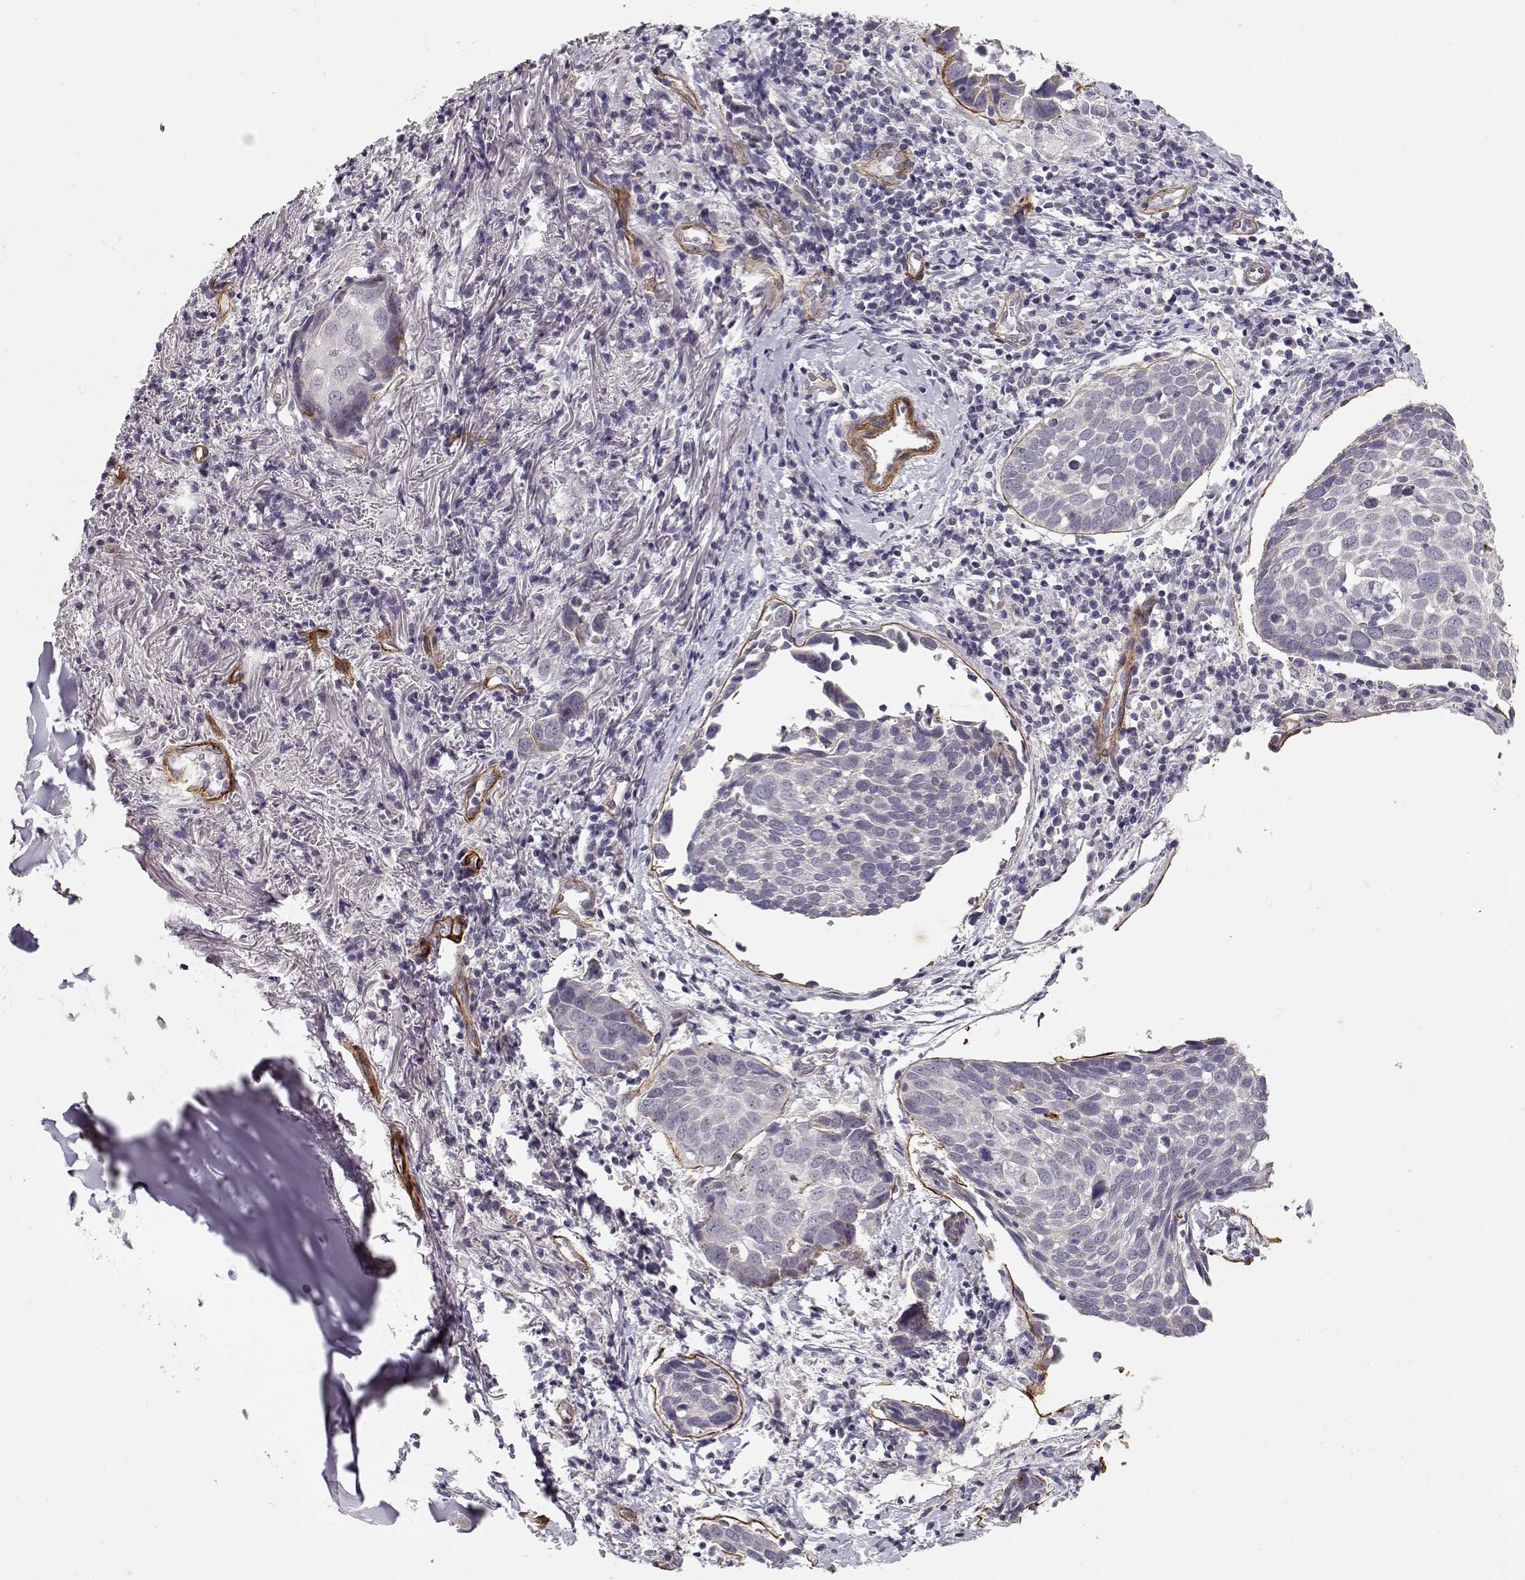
{"staining": {"intensity": "negative", "quantity": "none", "location": "none"}, "tissue": "lung cancer", "cell_type": "Tumor cells", "image_type": "cancer", "snomed": [{"axis": "morphology", "description": "Squamous cell carcinoma, NOS"}, {"axis": "topography", "description": "Lung"}], "caption": "This is an immunohistochemistry (IHC) photomicrograph of squamous cell carcinoma (lung). There is no positivity in tumor cells.", "gene": "LAMA5", "patient": {"sex": "male", "age": 57}}